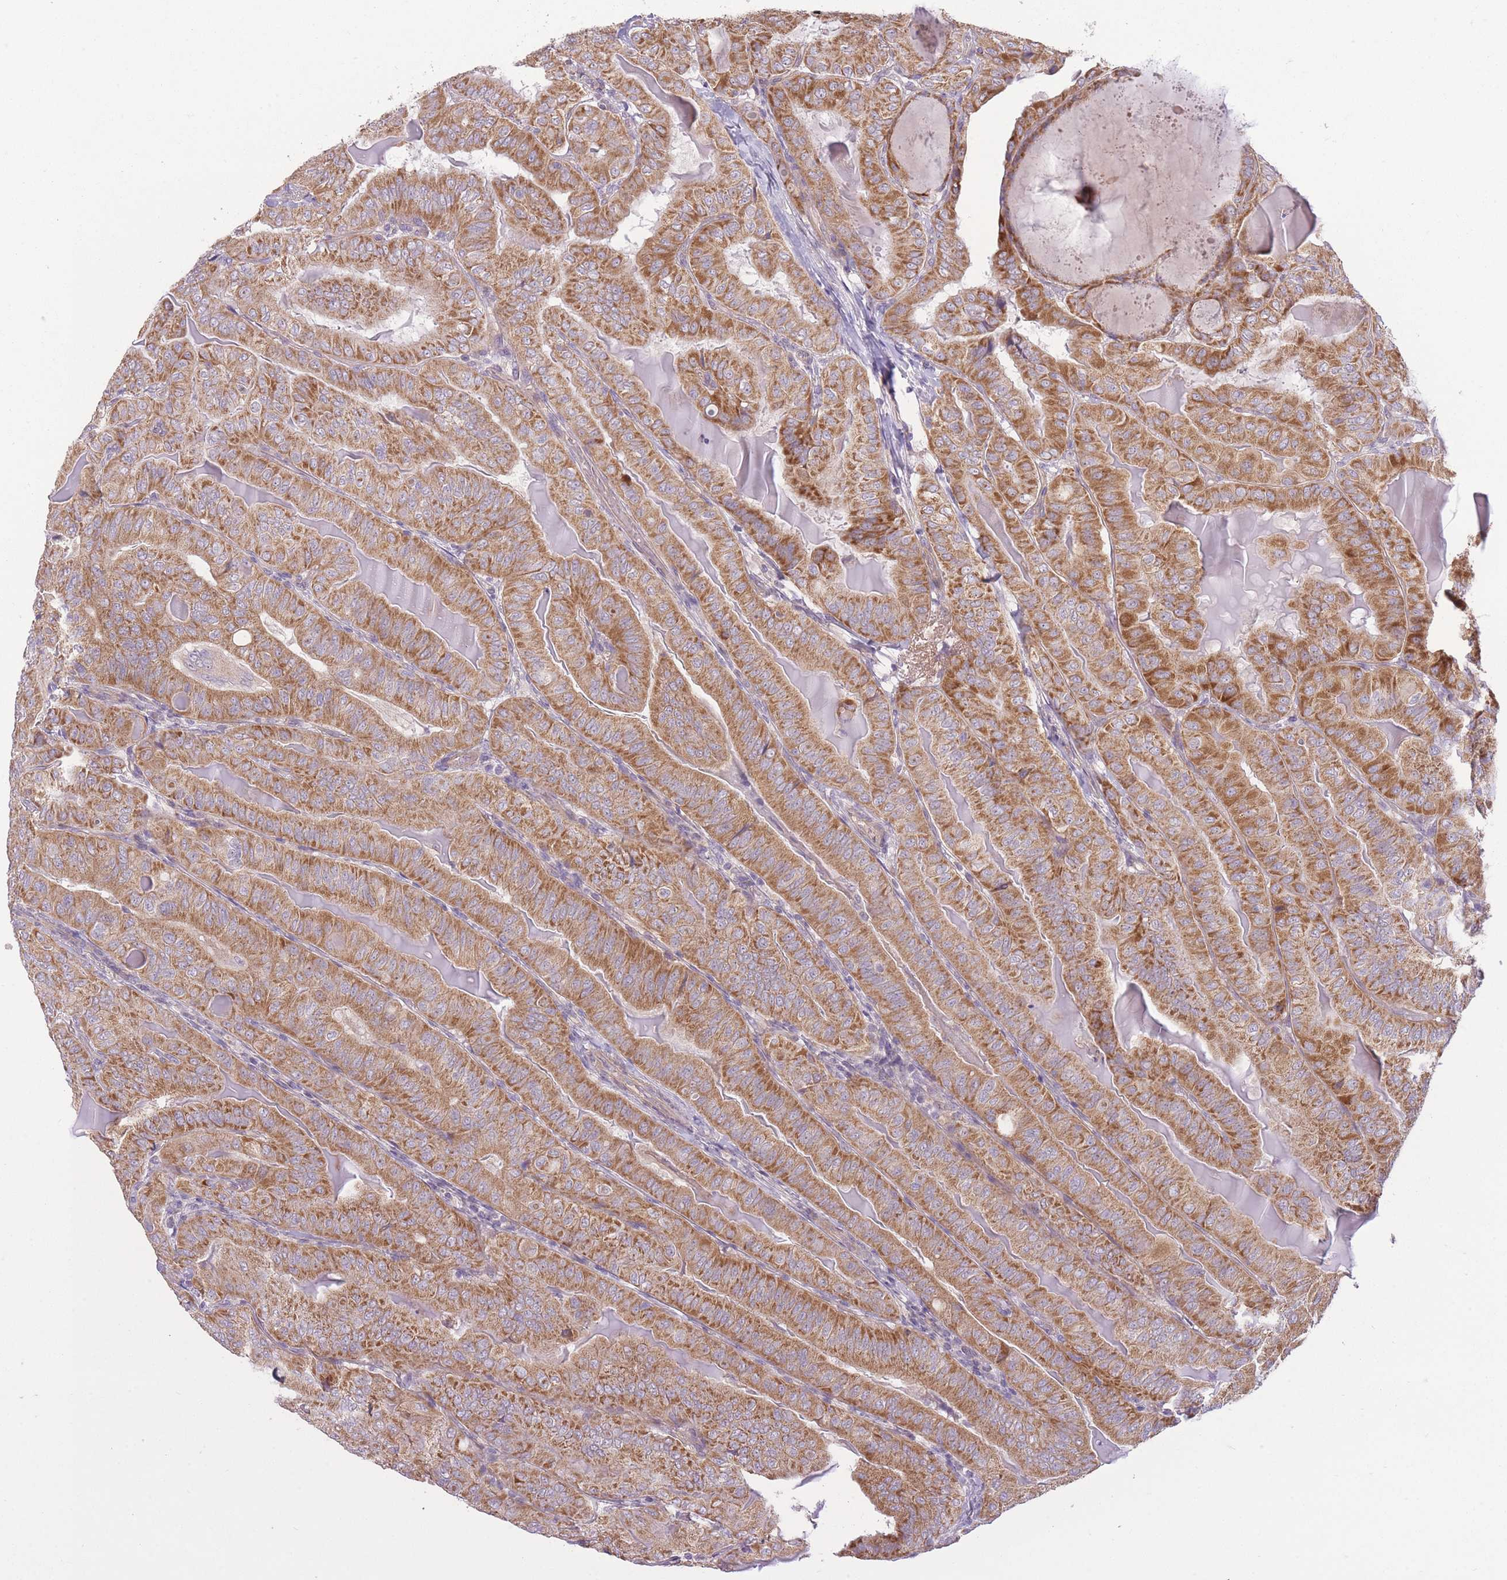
{"staining": {"intensity": "moderate", "quantity": ">75%", "location": "cytoplasmic/membranous"}, "tissue": "thyroid cancer", "cell_type": "Tumor cells", "image_type": "cancer", "snomed": [{"axis": "morphology", "description": "Papillary adenocarcinoma, NOS"}, {"axis": "topography", "description": "Thyroid gland"}], "caption": "Immunohistochemical staining of human thyroid cancer (papillary adenocarcinoma) exhibits moderate cytoplasmic/membranous protein expression in approximately >75% of tumor cells.", "gene": "REV1", "patient": {"sex": "female", "age": 68}}